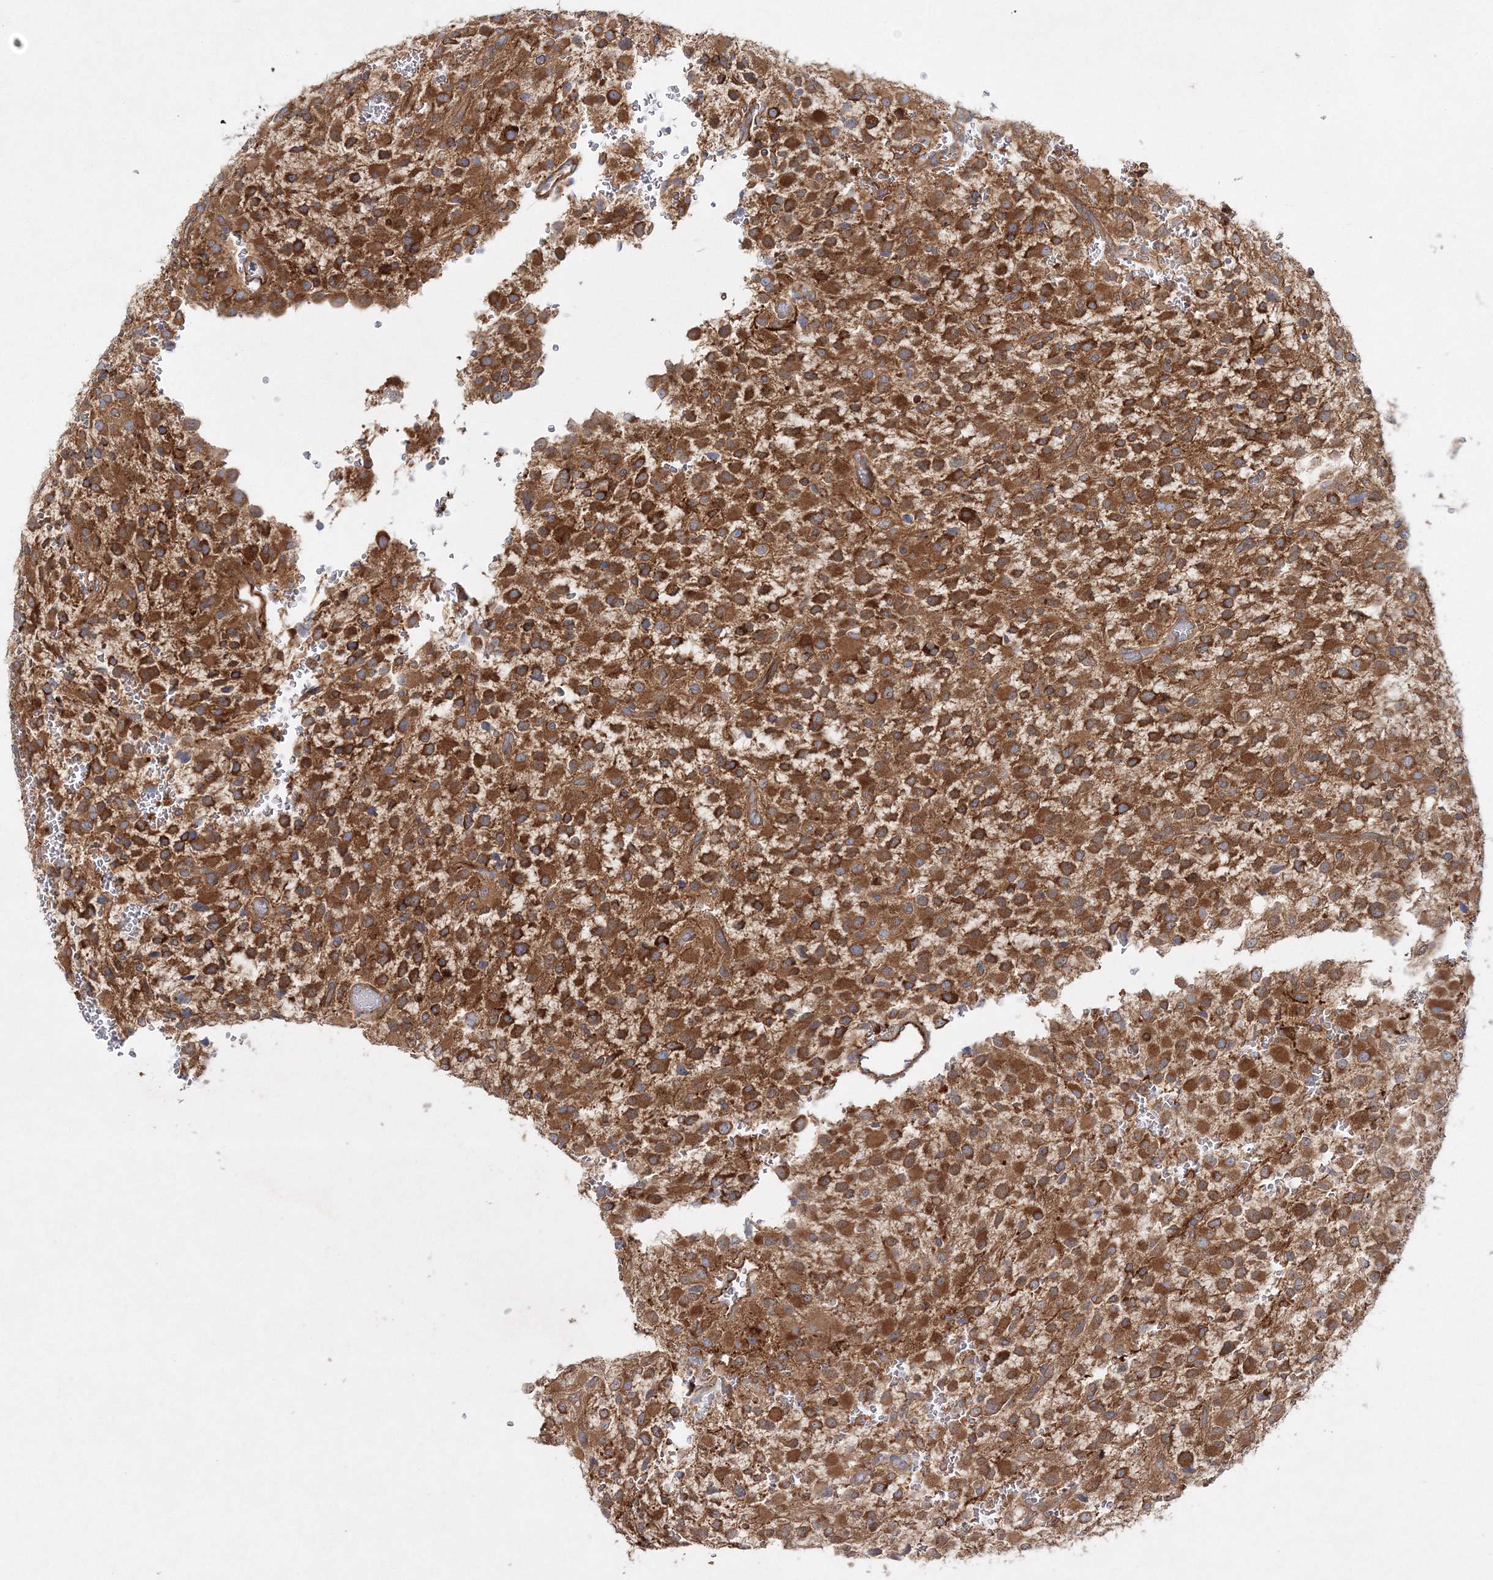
{"staining": {"intensity": "strong", "quantity": ">75%", "location": "cytoplasmic/membranous"}, "tissue": "glioma", "cell_type": "Tumor cells", "image_type": "cancer", "snomed": [{"axis": "morphology", "description": "Glioma, malignant, High grade"}, {"axis": "topography", "description": "Brain"}], "caption": "Immunohistochemical staining of malignant high-grade glioma exhibits high levels of strong cytoplasmic/membranous protein positivity in about >75% of tumor cells.", "gene": "WDR37", "patient": {"sex": "male", "age": 34}}